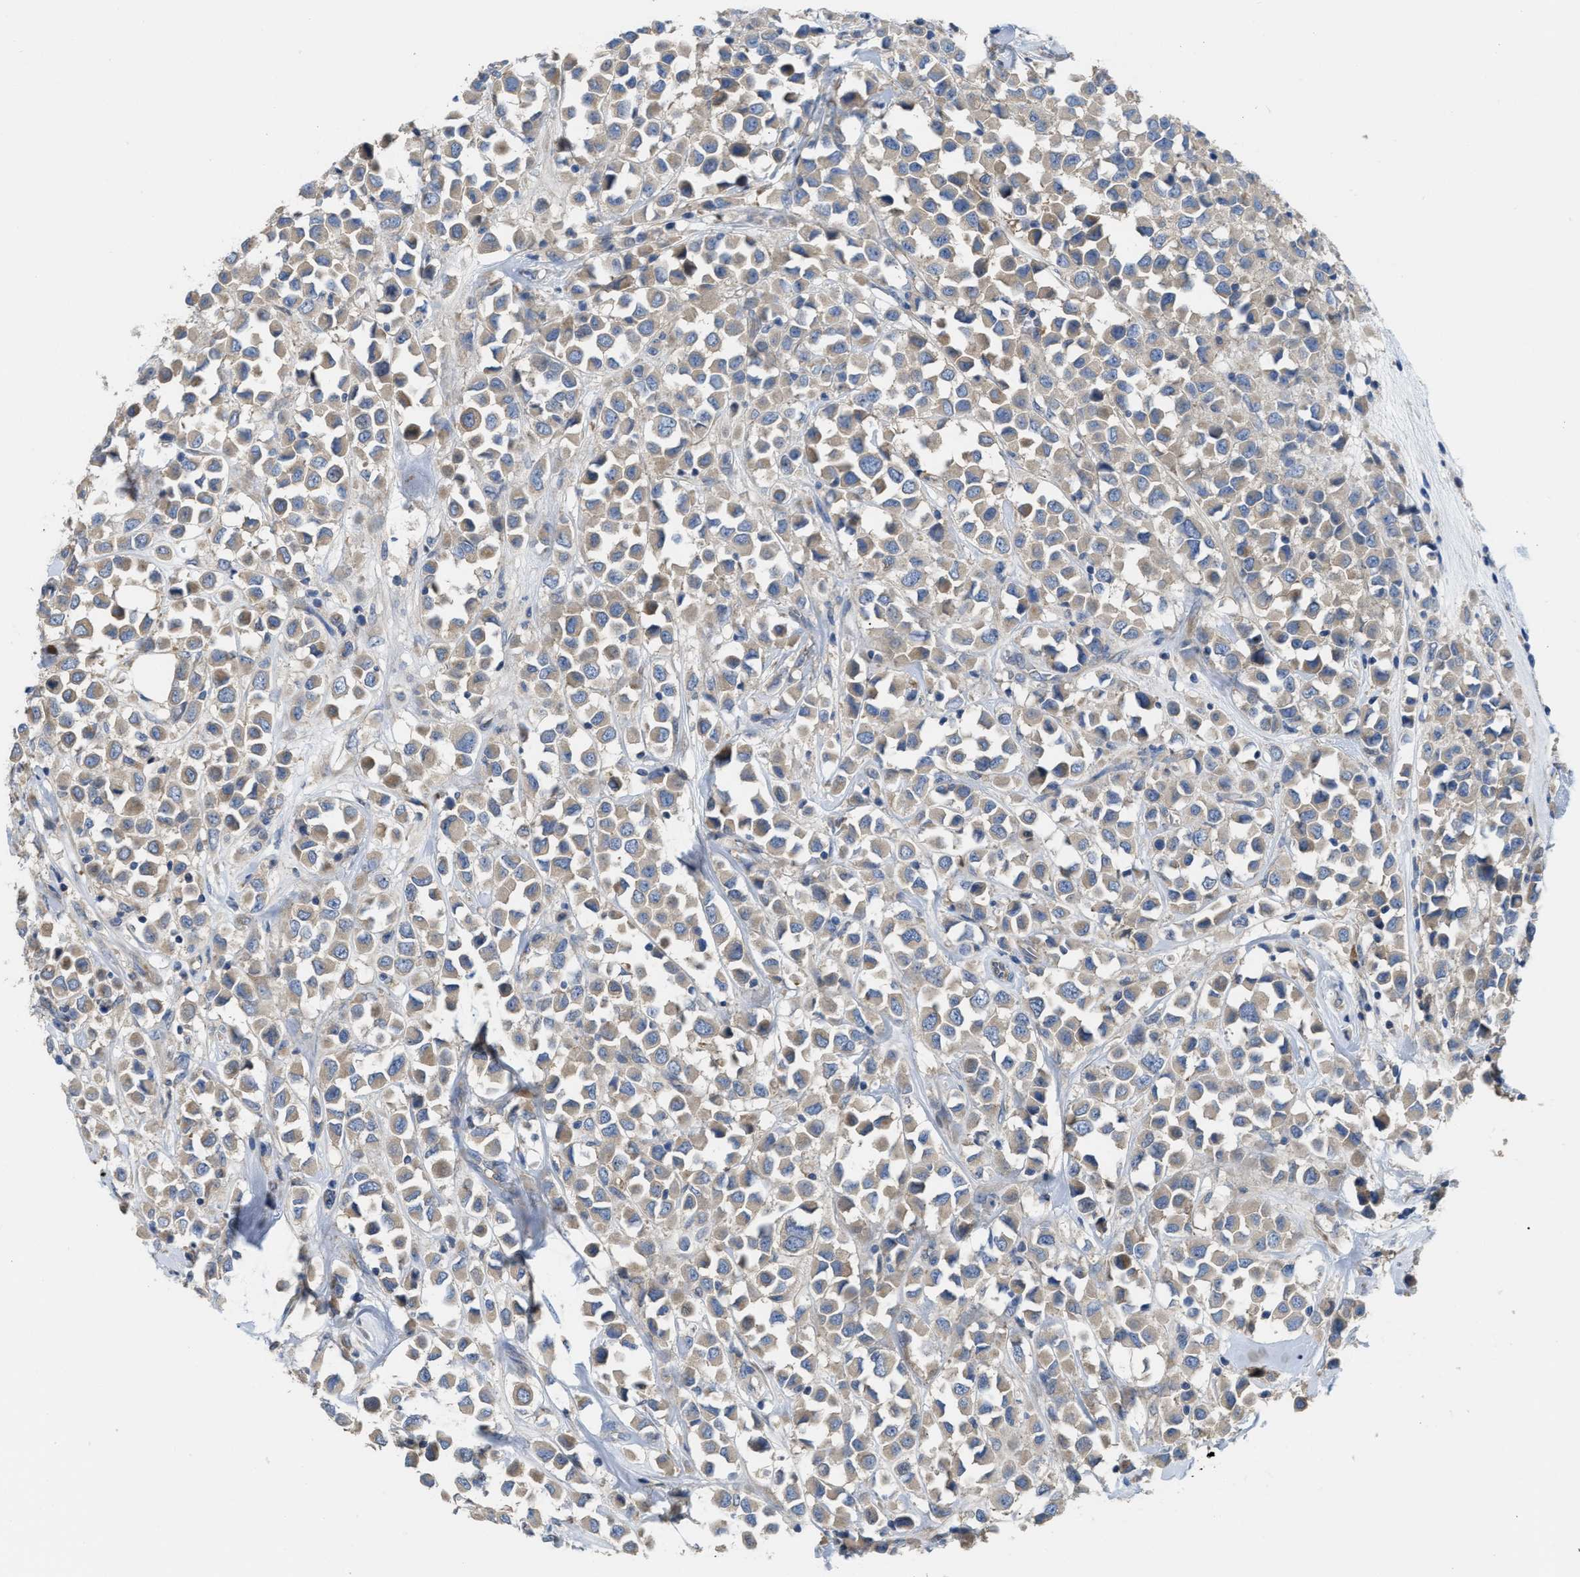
{"staining": {"intensity": "weak", "quantity": ">75%", "location": "cytoplasmic/membranous"}, "tissue": "breast cancer", "cell_type": "Tumor cells", "image_type": "cancer", "snomed": [{"axis": "morphology", "description": "Duct carcinoma"}, {"axis": "topography", "description": "Breast"}], "caption": "Immunohistochemical staining of human intraductal carcinoma (breast) reveals weak cytoplasmic/membranous protein staining in about >75% of tumor cells.", "gene": "DHX58", "patient": {"sex": "female", "age": 61}}